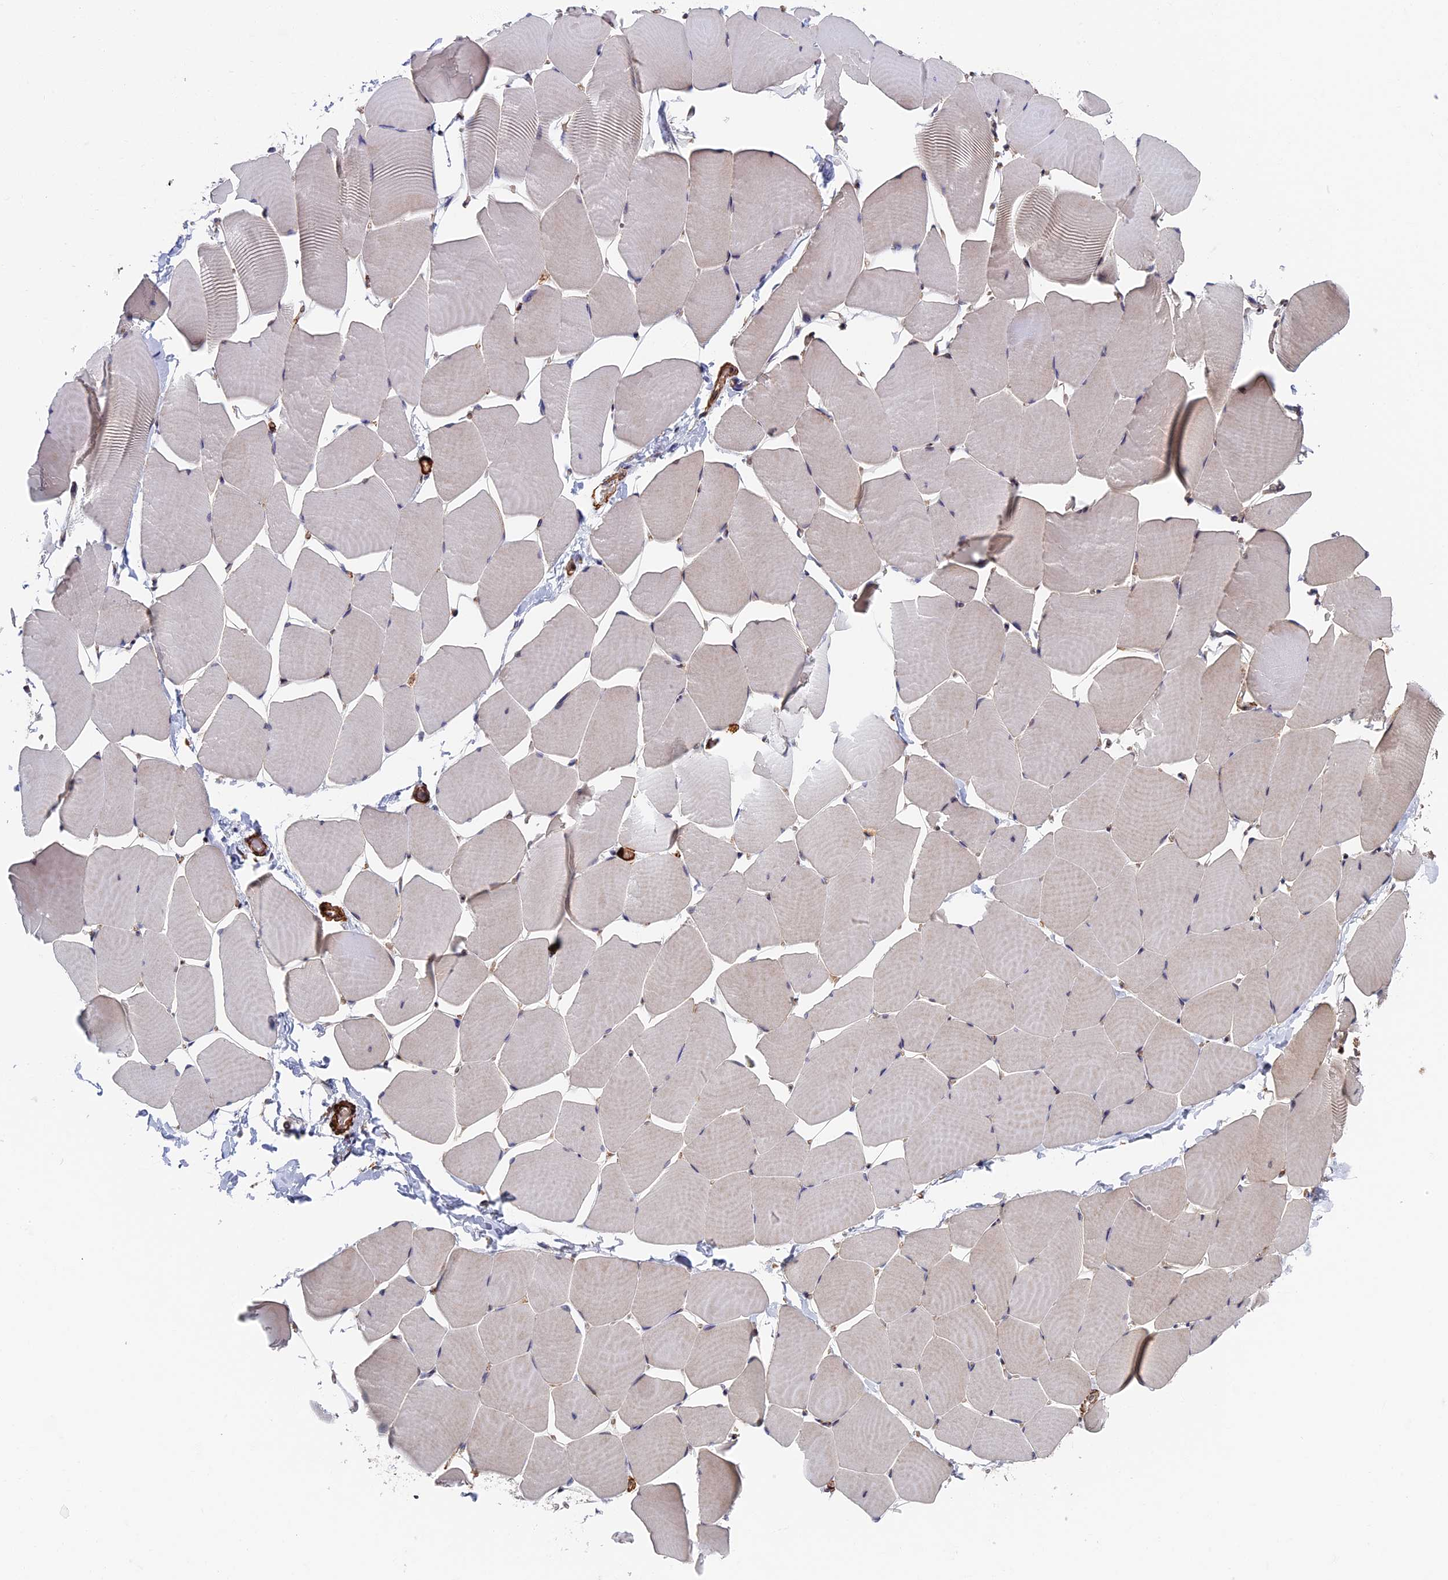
{"staining": {"intensity": "negative", "quantity": "none", "location": "none"}, "tissue": "skeletal muscle", "cell_type": "Myocytes", "image_type": "normal", "snomed": [{"axis": "morphology", "description": "Normal tissue, NOS"}, {"axis": "topography", "description": "Skeletal muscle"}], "caption": "The immunohistochemistry image has no significant expression in myocytes of skeletal muscle. The staining was performed using DAB (3,3'-diaminobenzidine) to visualize the protein expression in brown, while the nuclei were stained in blue with hematoxylin (Magnification: 20x).", "gene": "CTDP1", "patient": {"sex": "male", "age": 25}}